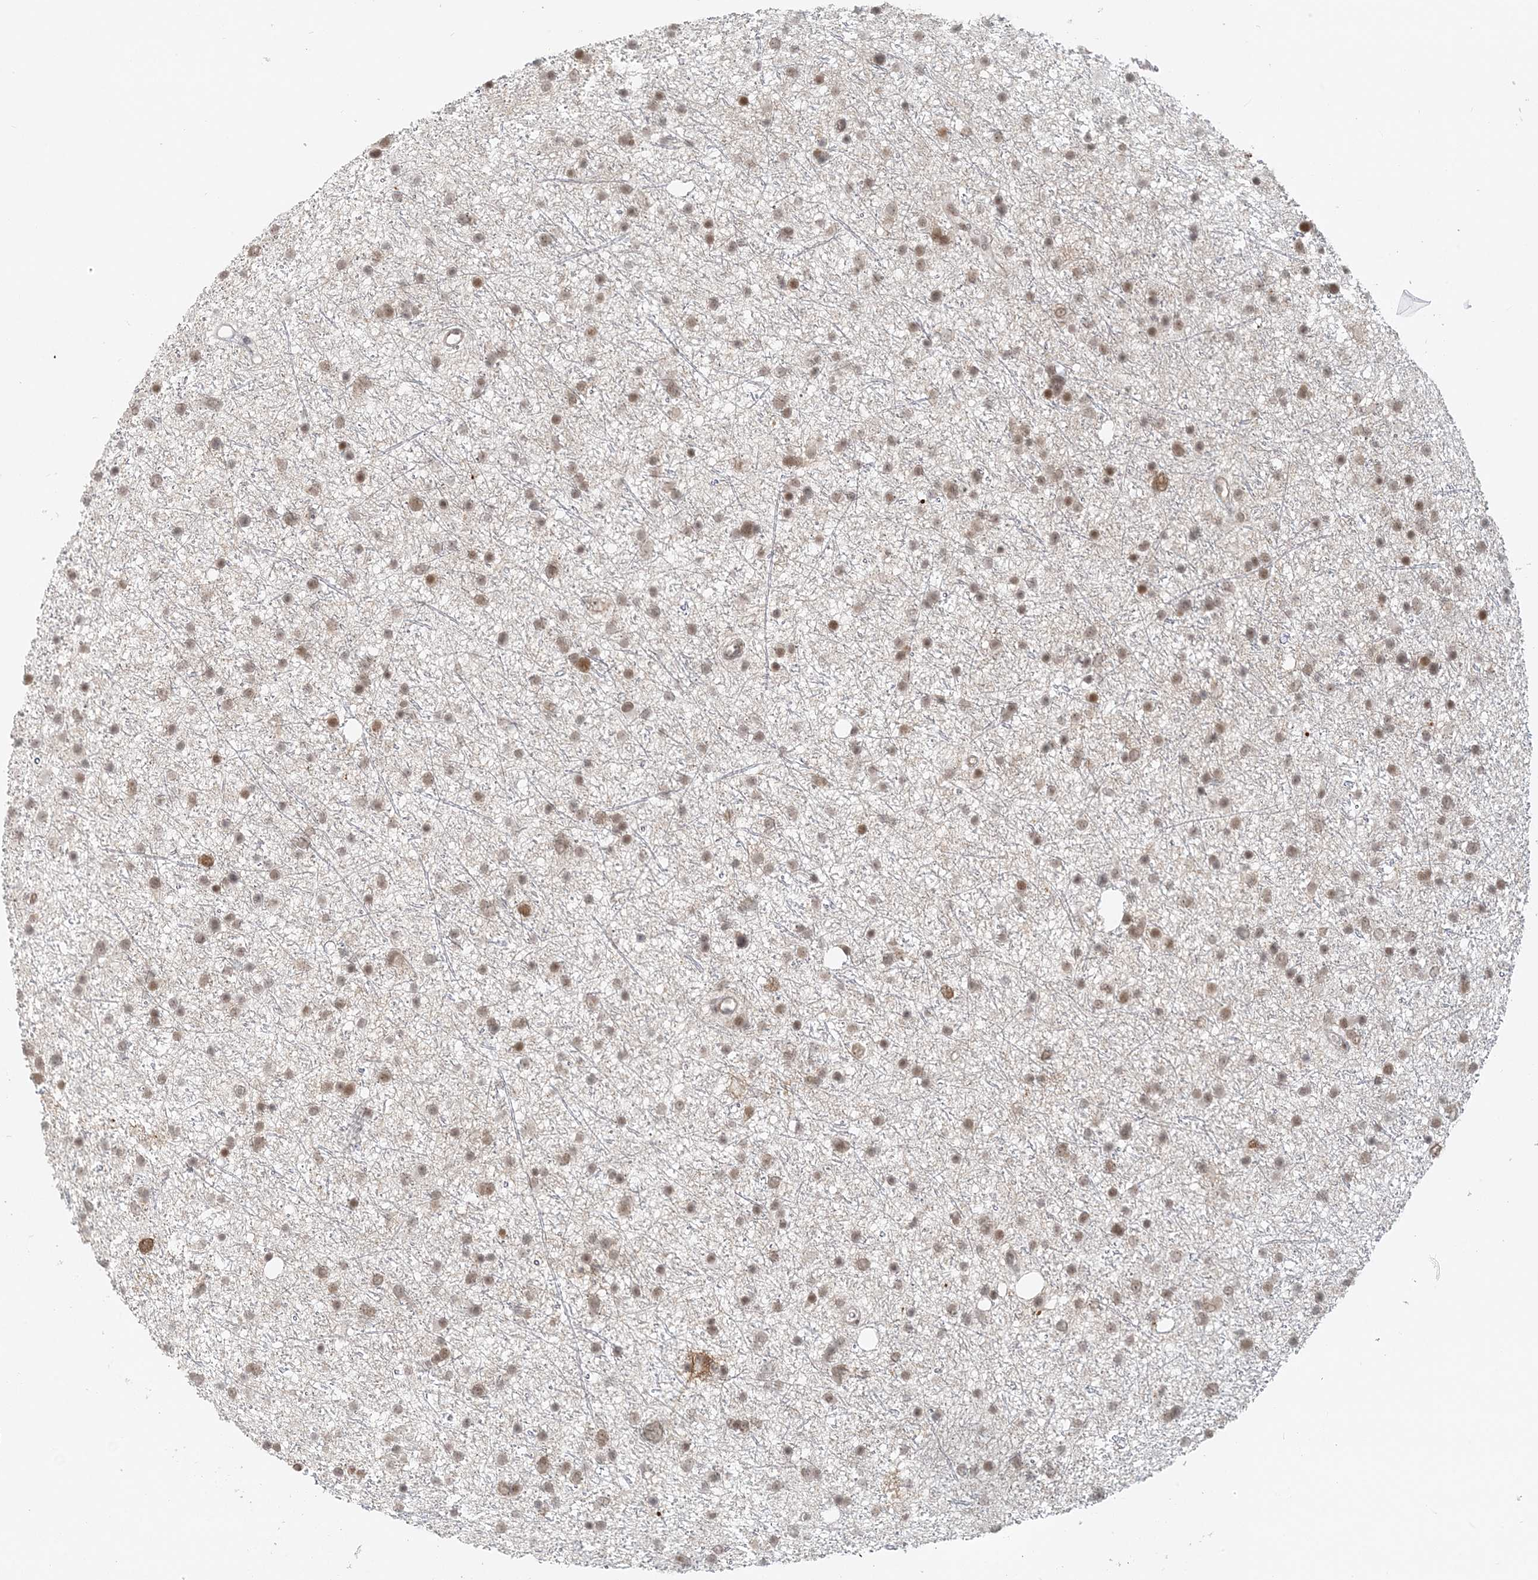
{"staining": {"intensity": "moderate", "quantity": ">75%", "location": "nuclear"}, "tissue": "glioma", "cell_type": "Tumor cells", "image_type": "cancer", "snomed": [{"axis": "morphology", "description": "Glioma, malignant, Low grade"}, {"axis": "topography", "description": "Cerebral cortex"}], "caption": "Low-grade glioma (malignant) tissue shows moderate nuclear staining in about >75% of tumor cells, visualized by immunohistochemistry.", "gene": "BAZ1B", "patient": {"sex": "female", "age": 39}}